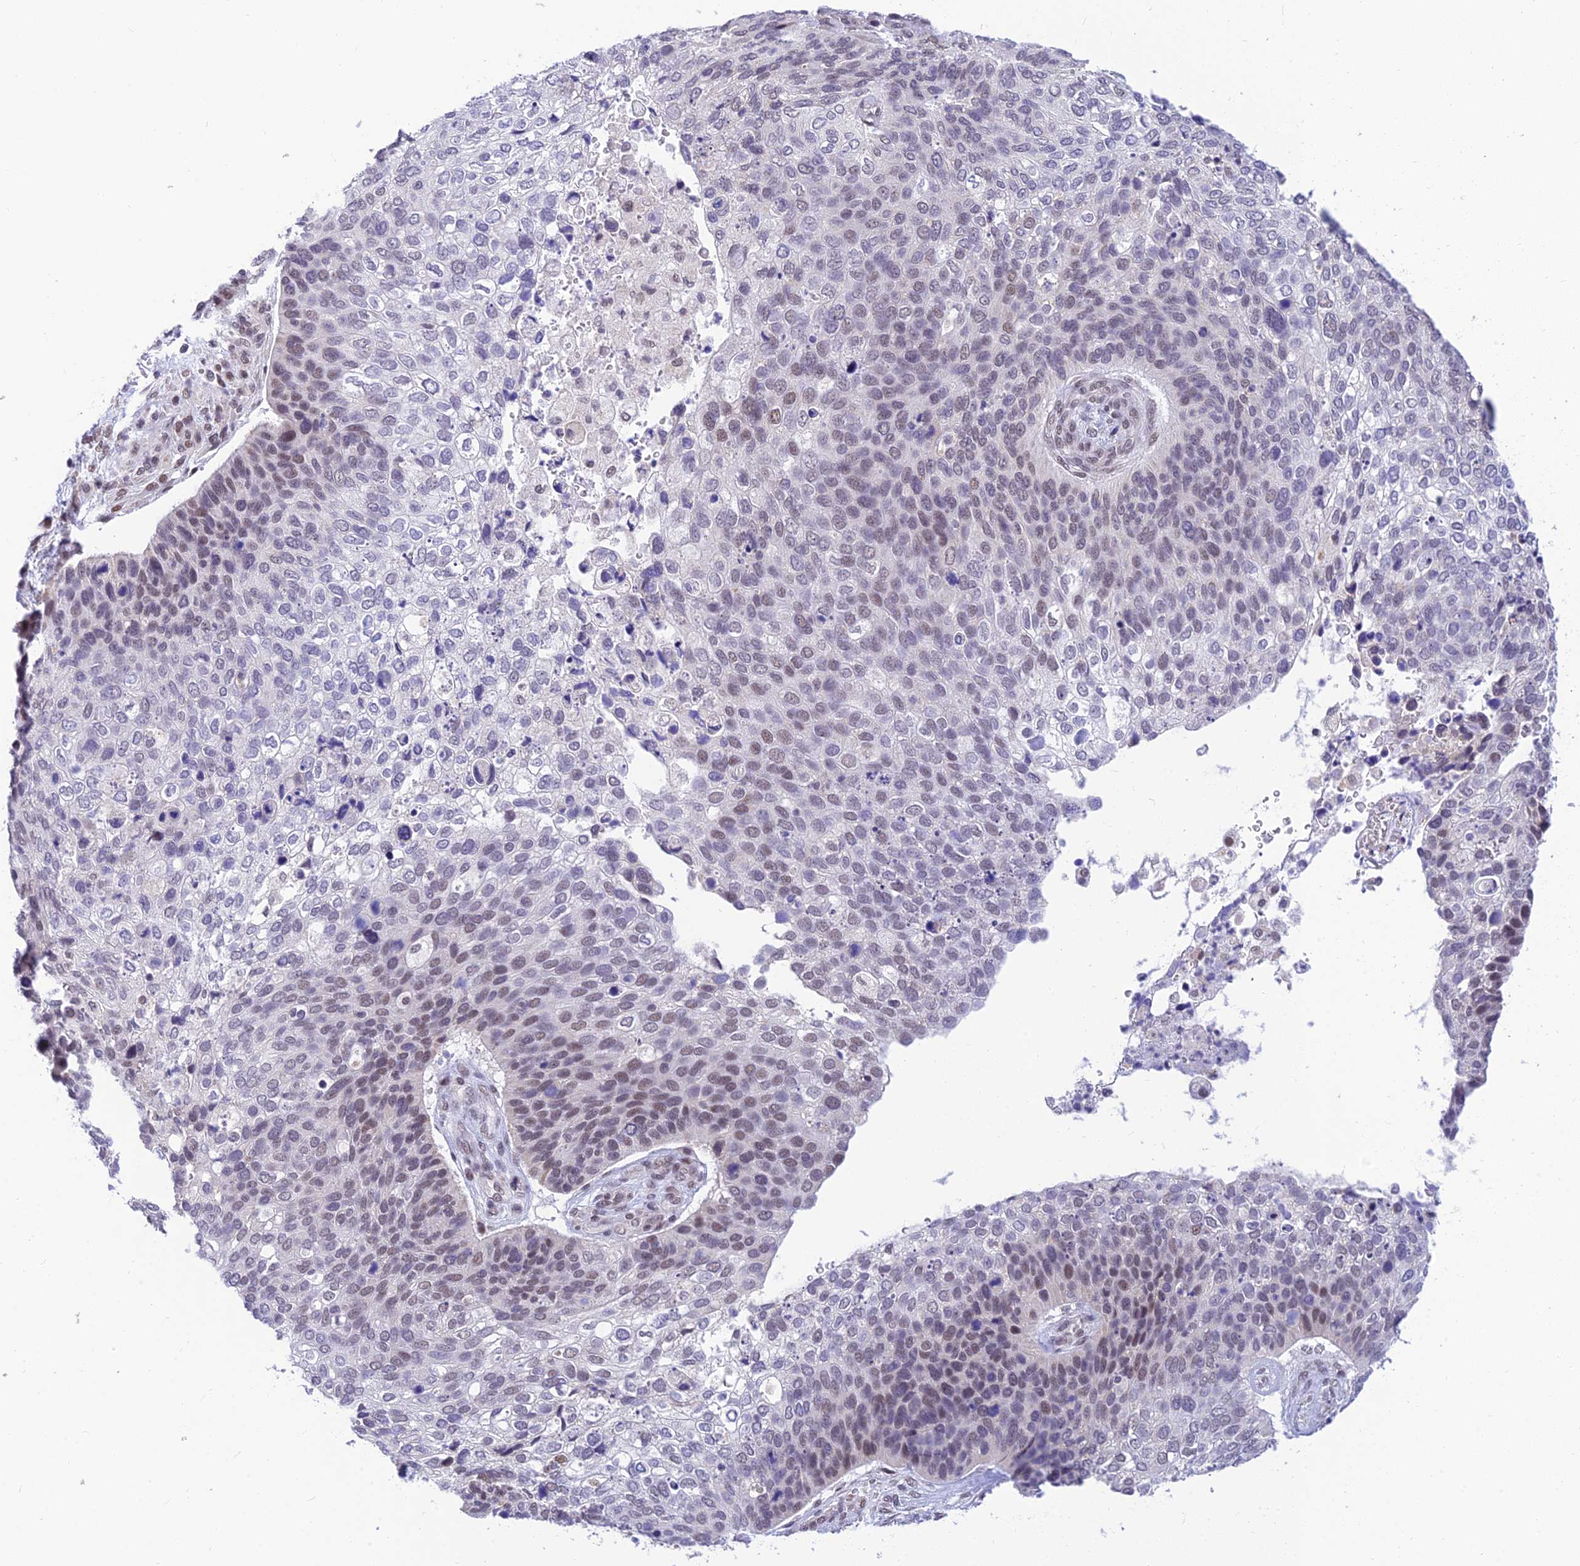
{"staining": {"intensity": "weak", "quantity": "25%-75%", "location": "nuclear"}, "tissue": "skin cancer", "cell_type": "Tumor cells", "image_type": "cancer", "snomed": [{"axis": "morphology", "description": "Basal cell carcinoma"}, {"axis": "topography", "description": "Skin"}], "caption": "A low amount of weak nuclear expression is present in approximately 25%-75% of tumor cells in skin basal cell carcinoma tissue.", "gene": "C2orf49", "patient": {"sex": "female", "age": 74}}